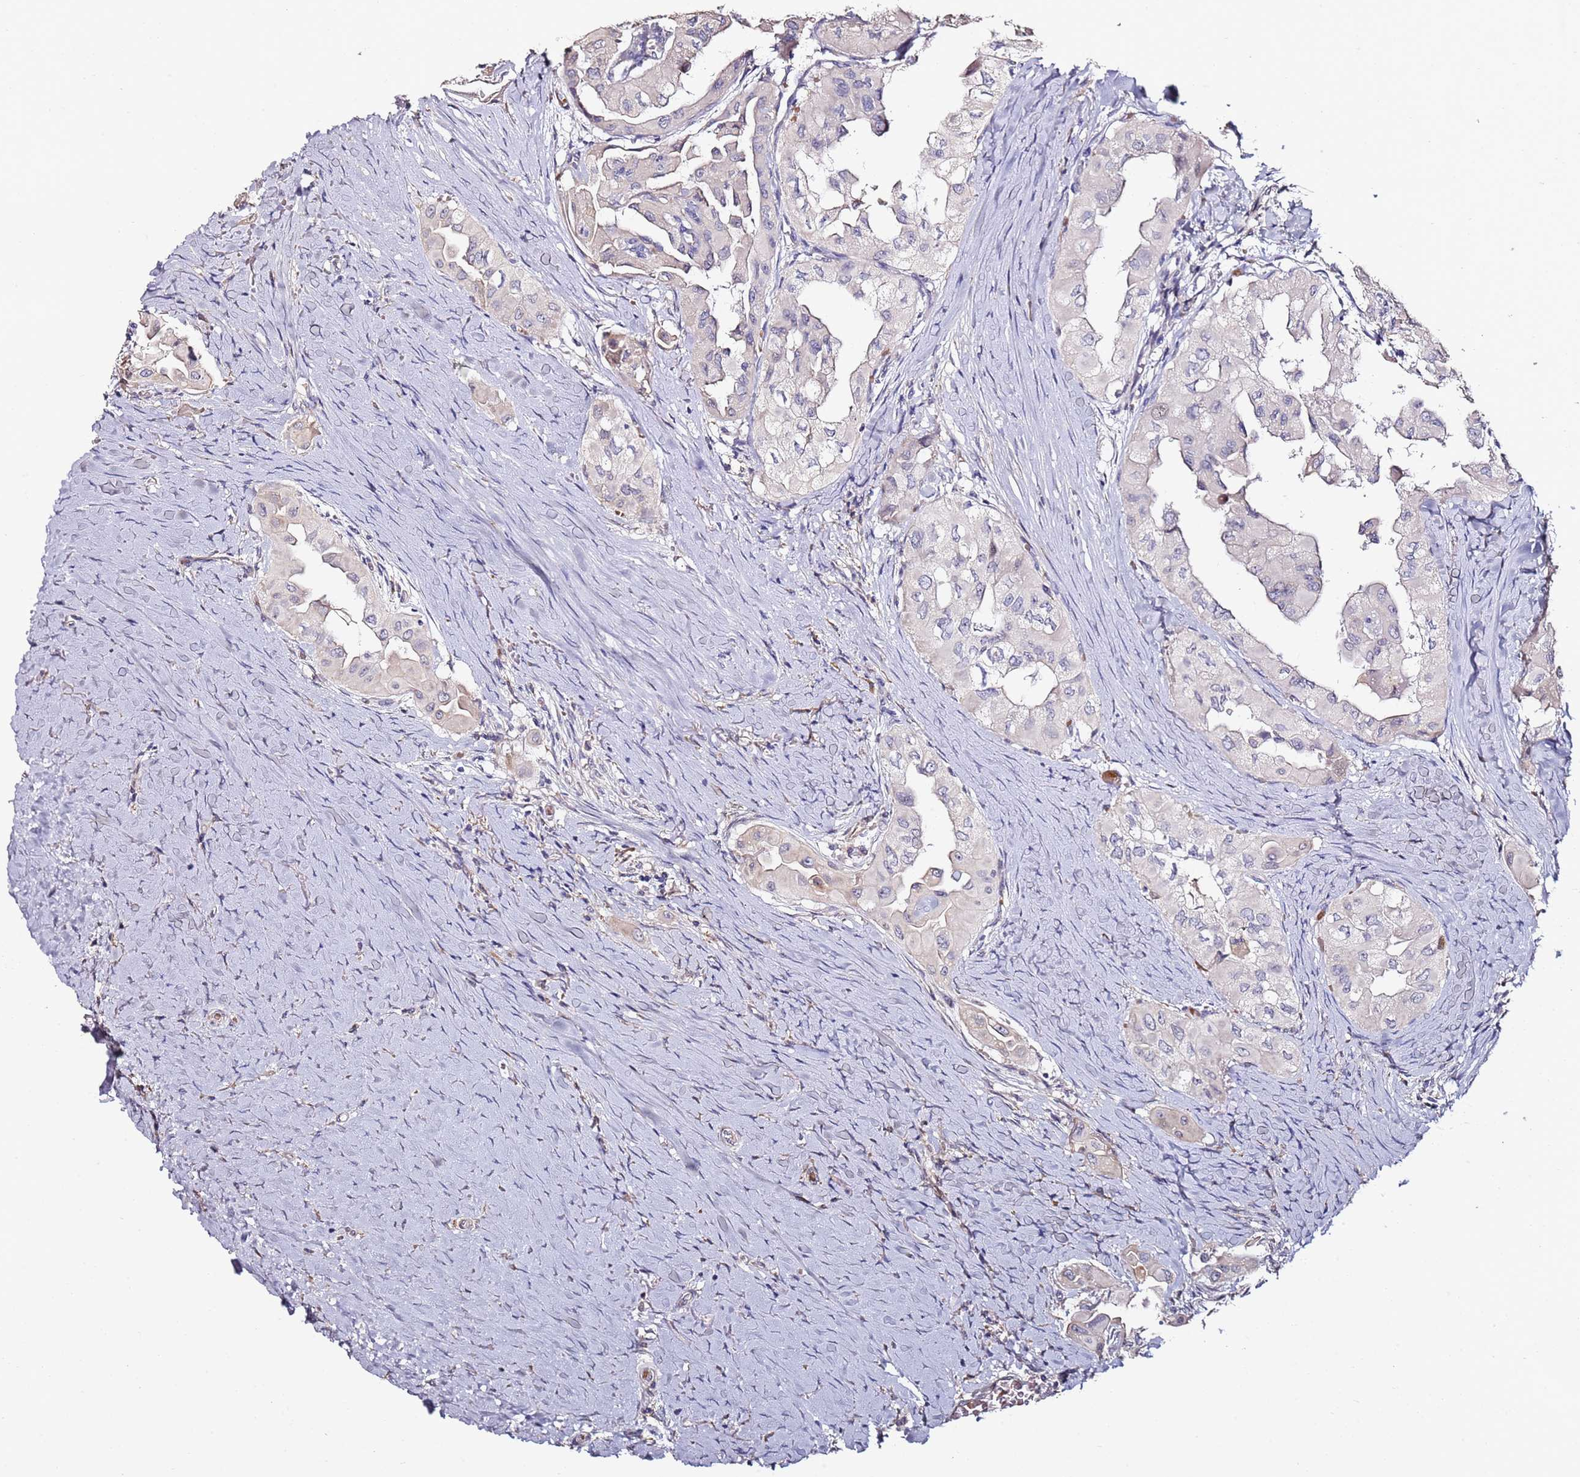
{"staining": {"intensity": "negative", "quantity": "none", "location": "none"}, "tissue": "thyroid cancer", "cell_type": "Tumor cells", "image_type": "cancer", "snomed": [{"axis": "morphology", "description": "Papillary adenocarcinoma, NOS"}, {"axis": "topography", "description": "Thyroid gland"}], "caption": "DAB (3,3'-diaminobenzidine) immunohistochemical staining of human thyroid papillary adenocarcinoma demonstrates no significant expression in tumor cells. (Stains: DAB immunohistochemistry with hematoxylin counter stain, Microscopy: brightfield microscopy at high magnification).", "gene": "C3orf80", "patient": {"sex": "female", "age": 59}}